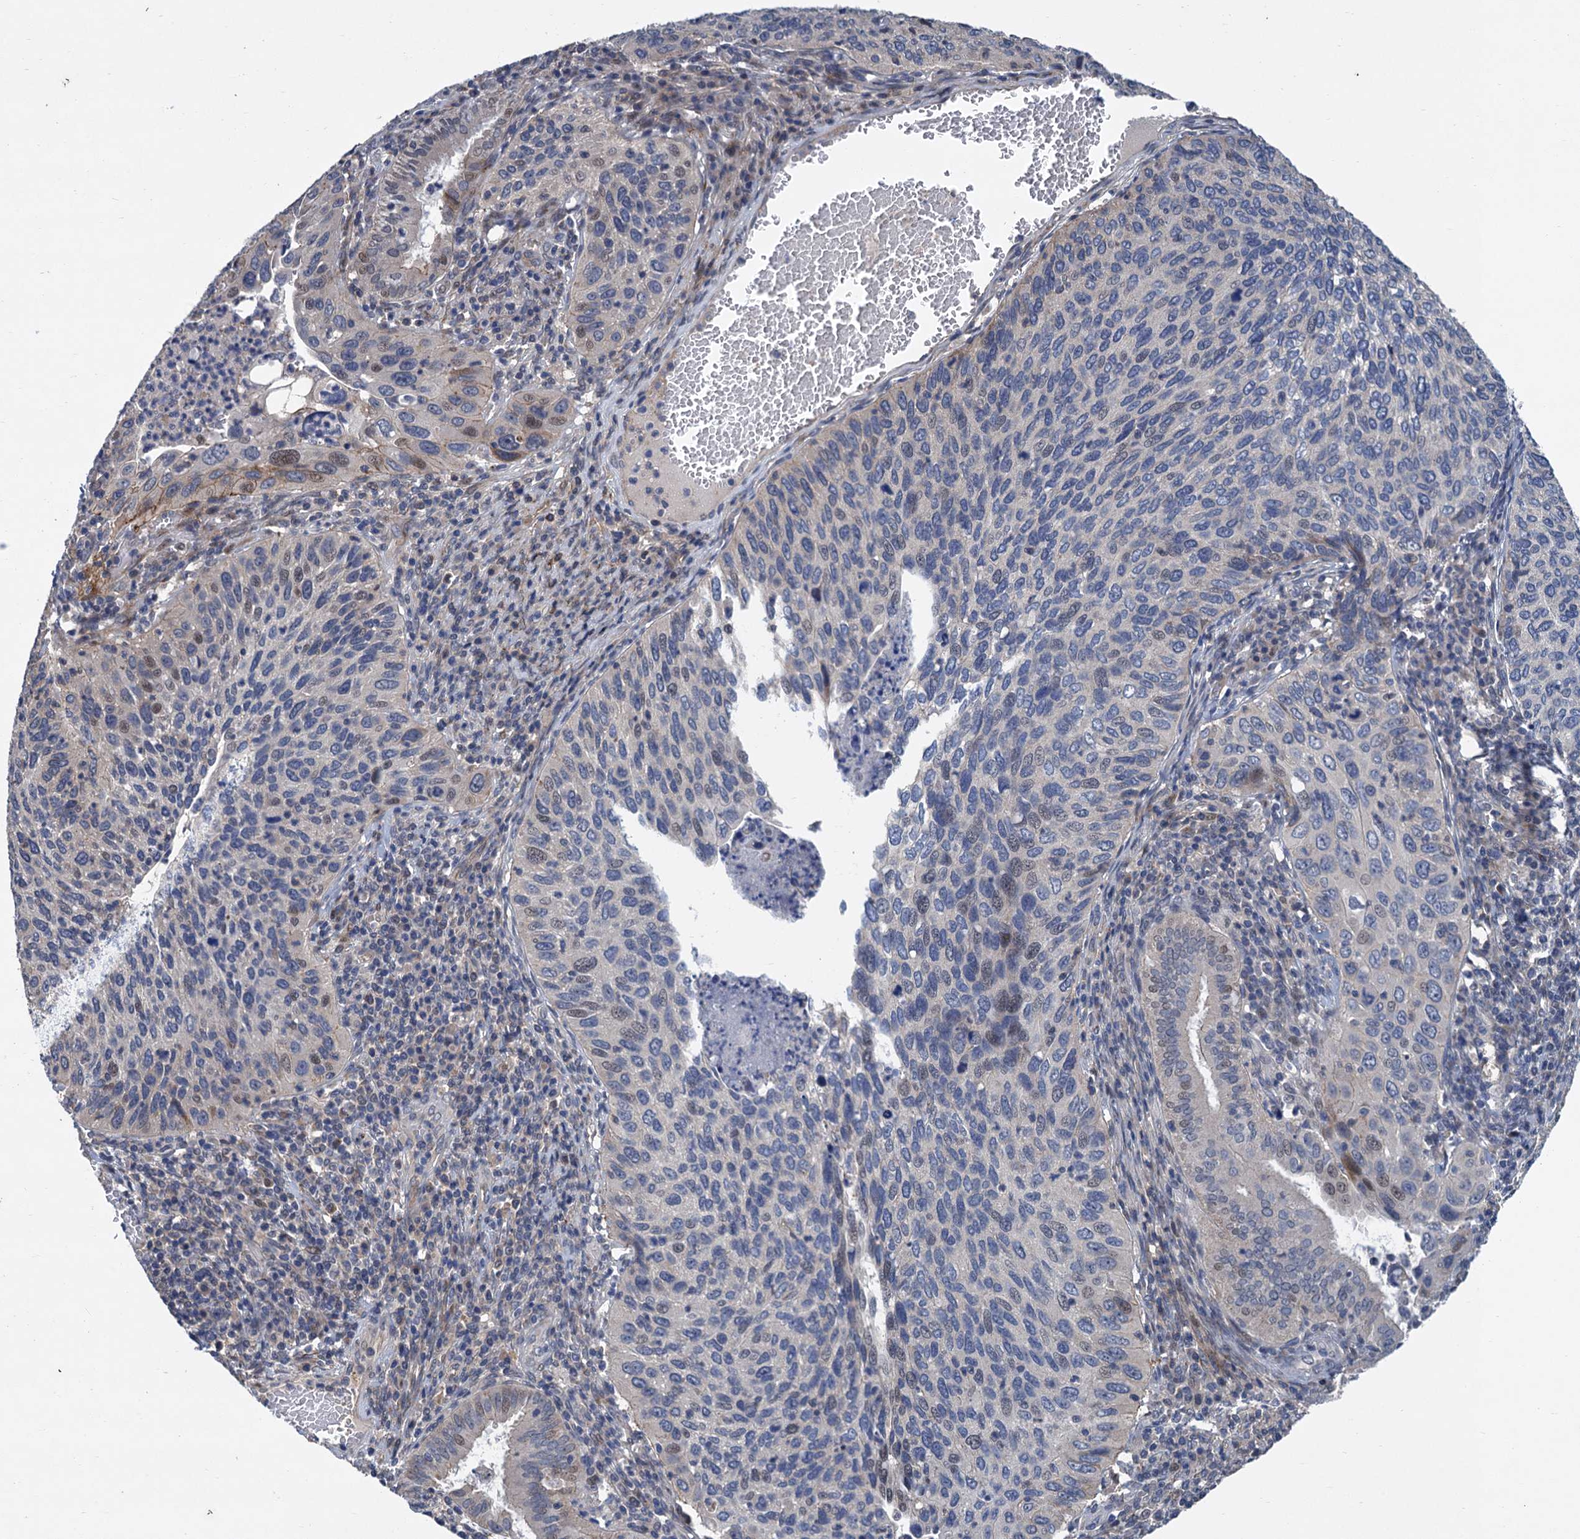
{"staining": {"intensity": "moderate", "quantity": "<25%", "location": "nuclear"}, "tissue": "cervical cancer", "cell_type": "Tumor cells", "image_type": "cancer", "snomed": [{"axis": "morphology", "description": "Squamous cell carcinoma, NOS"}, {"axis": "topography", "description": "Cervix"}], "caption": "Immunohistochemical staining of cervical cancer (squamous cell carcinoma) exhibits low levels of moderate nuclear protein staining in approximately <25% of tumor cells.", "gene": "TRAF7", "patient": {"sex": "female", "age": 38}}